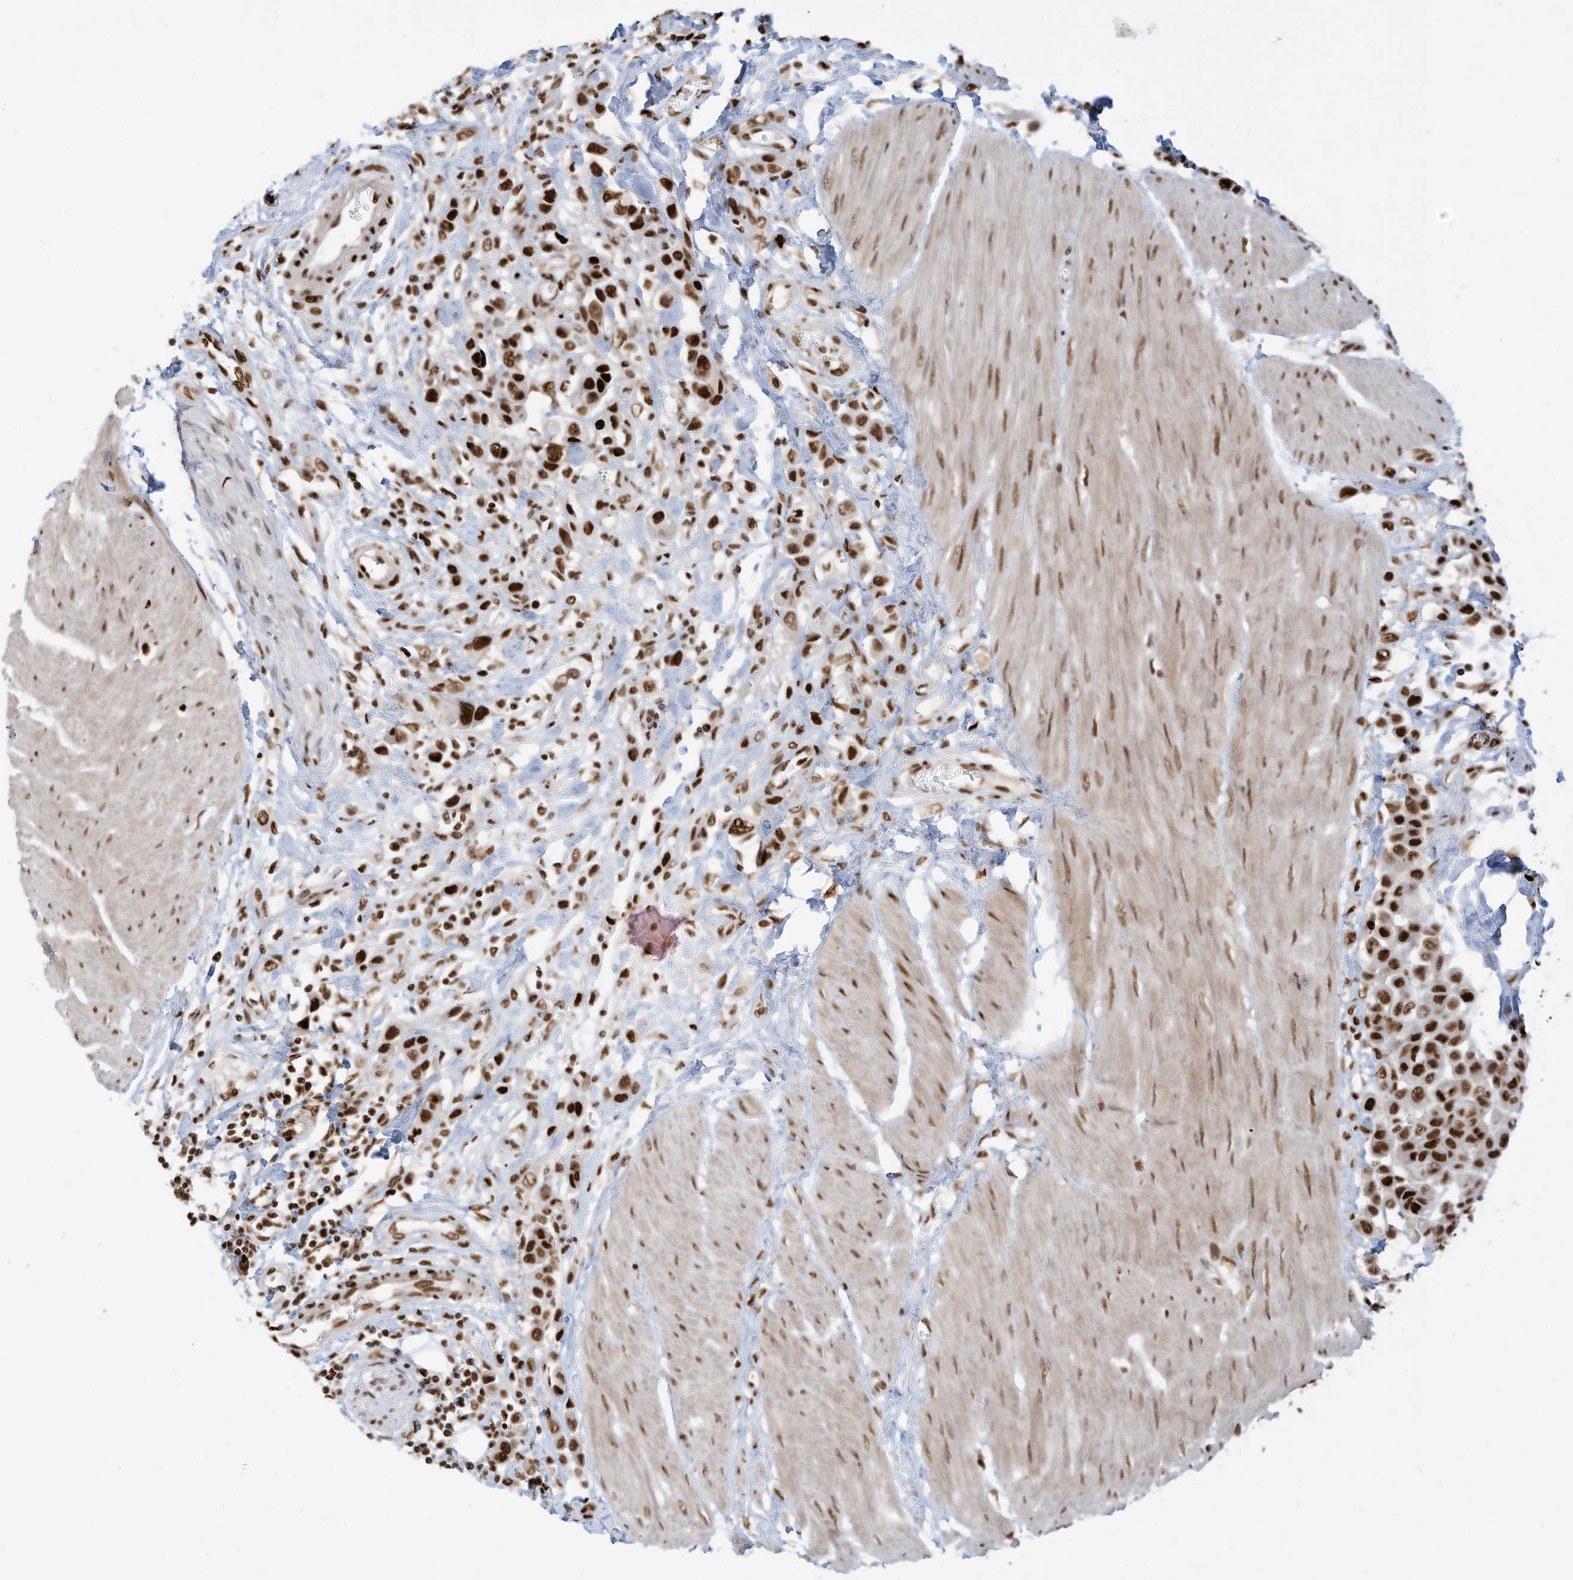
{"staining": {"intensity": "strong", "quantity": ">75%", "location": "nuclear"}, "tissue": "urothelial cancer", "cell_type": "Tumor cells", "image_type": "cancer", "snomed": [{"axis": "morphology", "description": "Urothelial carcinoma, High grade"}, {"axis": "topography", "description": "Urinary bladder"}], "caption": "Human high-grade urothelial carcinoma stained for a protein (brown) displays strong nuclear positive expression in about >75% of tumor cells.", "gene": "SAMD15", "patient": {"sex": "male", "age": 50}}